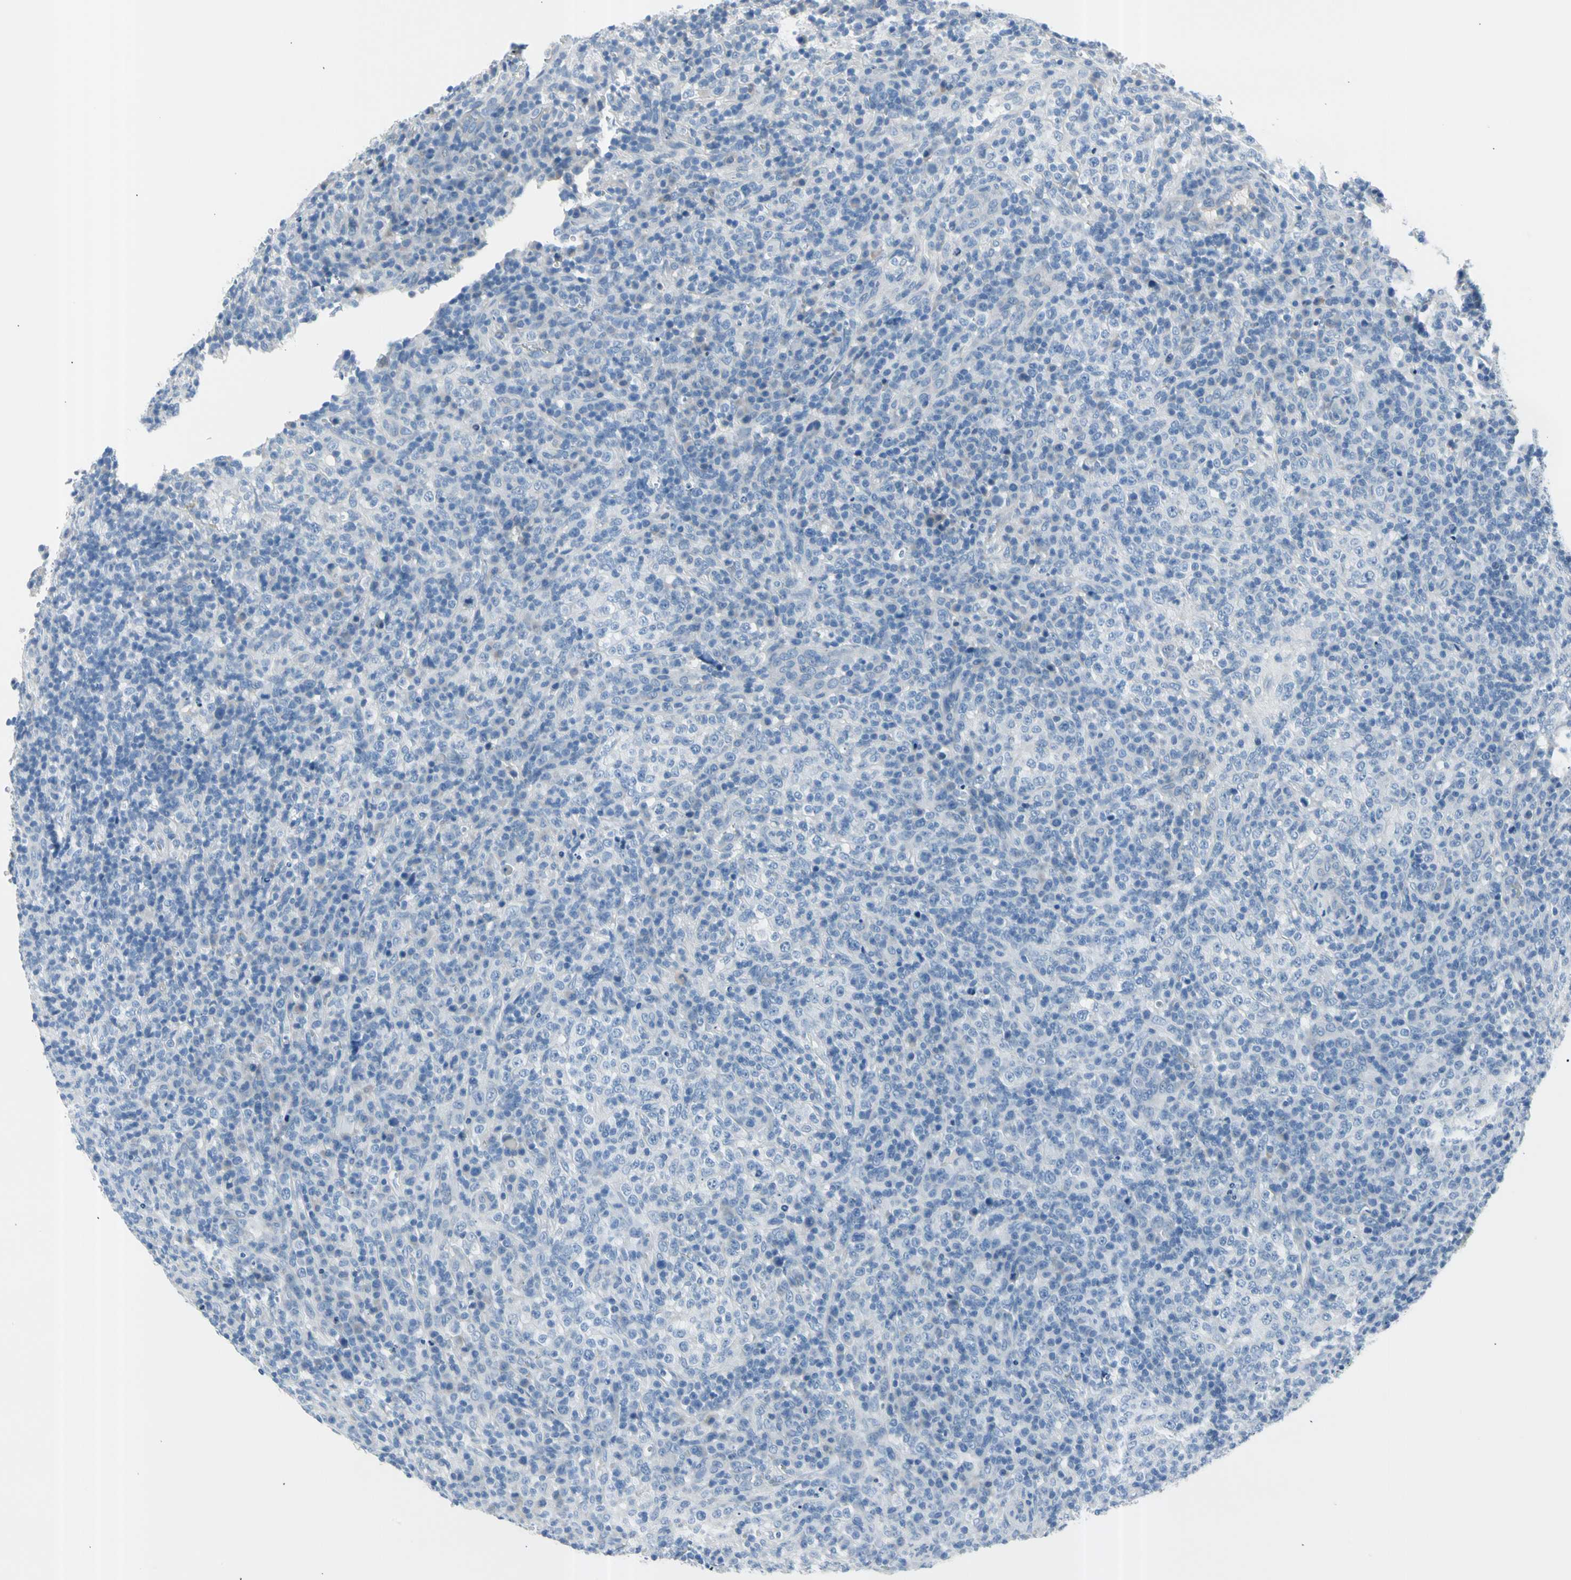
{"staining": {"intensity": "negative", "quantity": "none", "location": "none"}, "tissue": "lymphoma", "cell_type": "Tumor cells", "image_type": "cancer", "snomed": [{"axis": "morphology", "description": "Malignant lymphoma, non-Hodgkin's type, High grade"}, {"axis": "topography", "description": "Lymph node"}], "caption": "A micrograph of human malignant lymphoma, non-Hodgkin's type (high-grade) is negative for staining in tumor cells.", "gene": "TPO", "patient": {"sex": "female", "age": 76}}